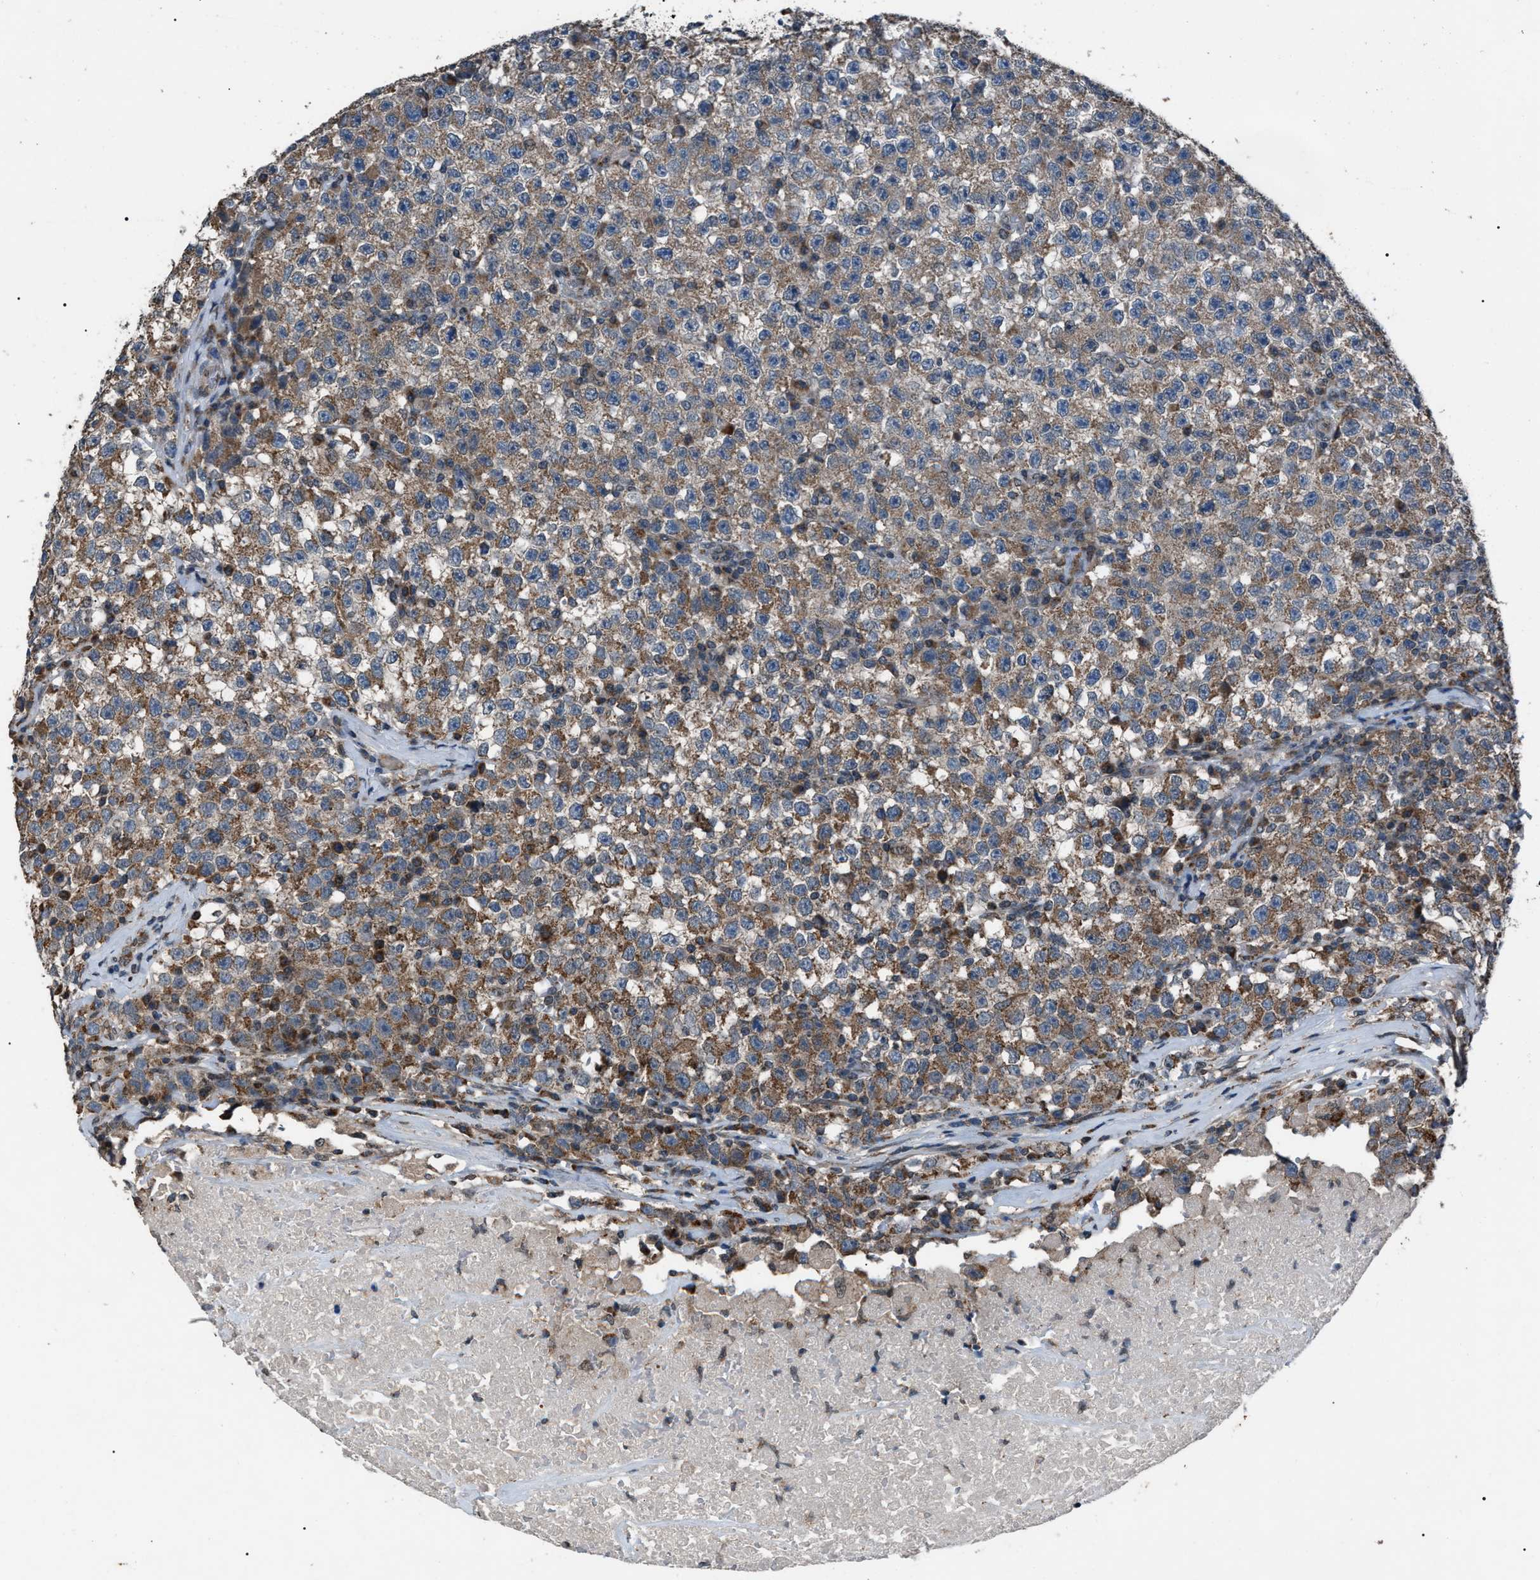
{"staining": {"intensity": "moderate", "quantity": ">75%", "location": "cytoplasmic/membranous"}, "tissue": "testis cancer", "cell_type": "Tumor cells", "image_type": "cancer", "snomed": [{"axis": "morphology", "description": "Seminoma, NOS"}, {"axis": "topography", "description": "Testis"}], "caption": "A brown stain labels moderate cytoplasmic/membranous positivity of a protein in human seminoma (testis) tumor cells.", "gene": "ZFAND2A", "patient": {"sex": "male", "age": 22}}